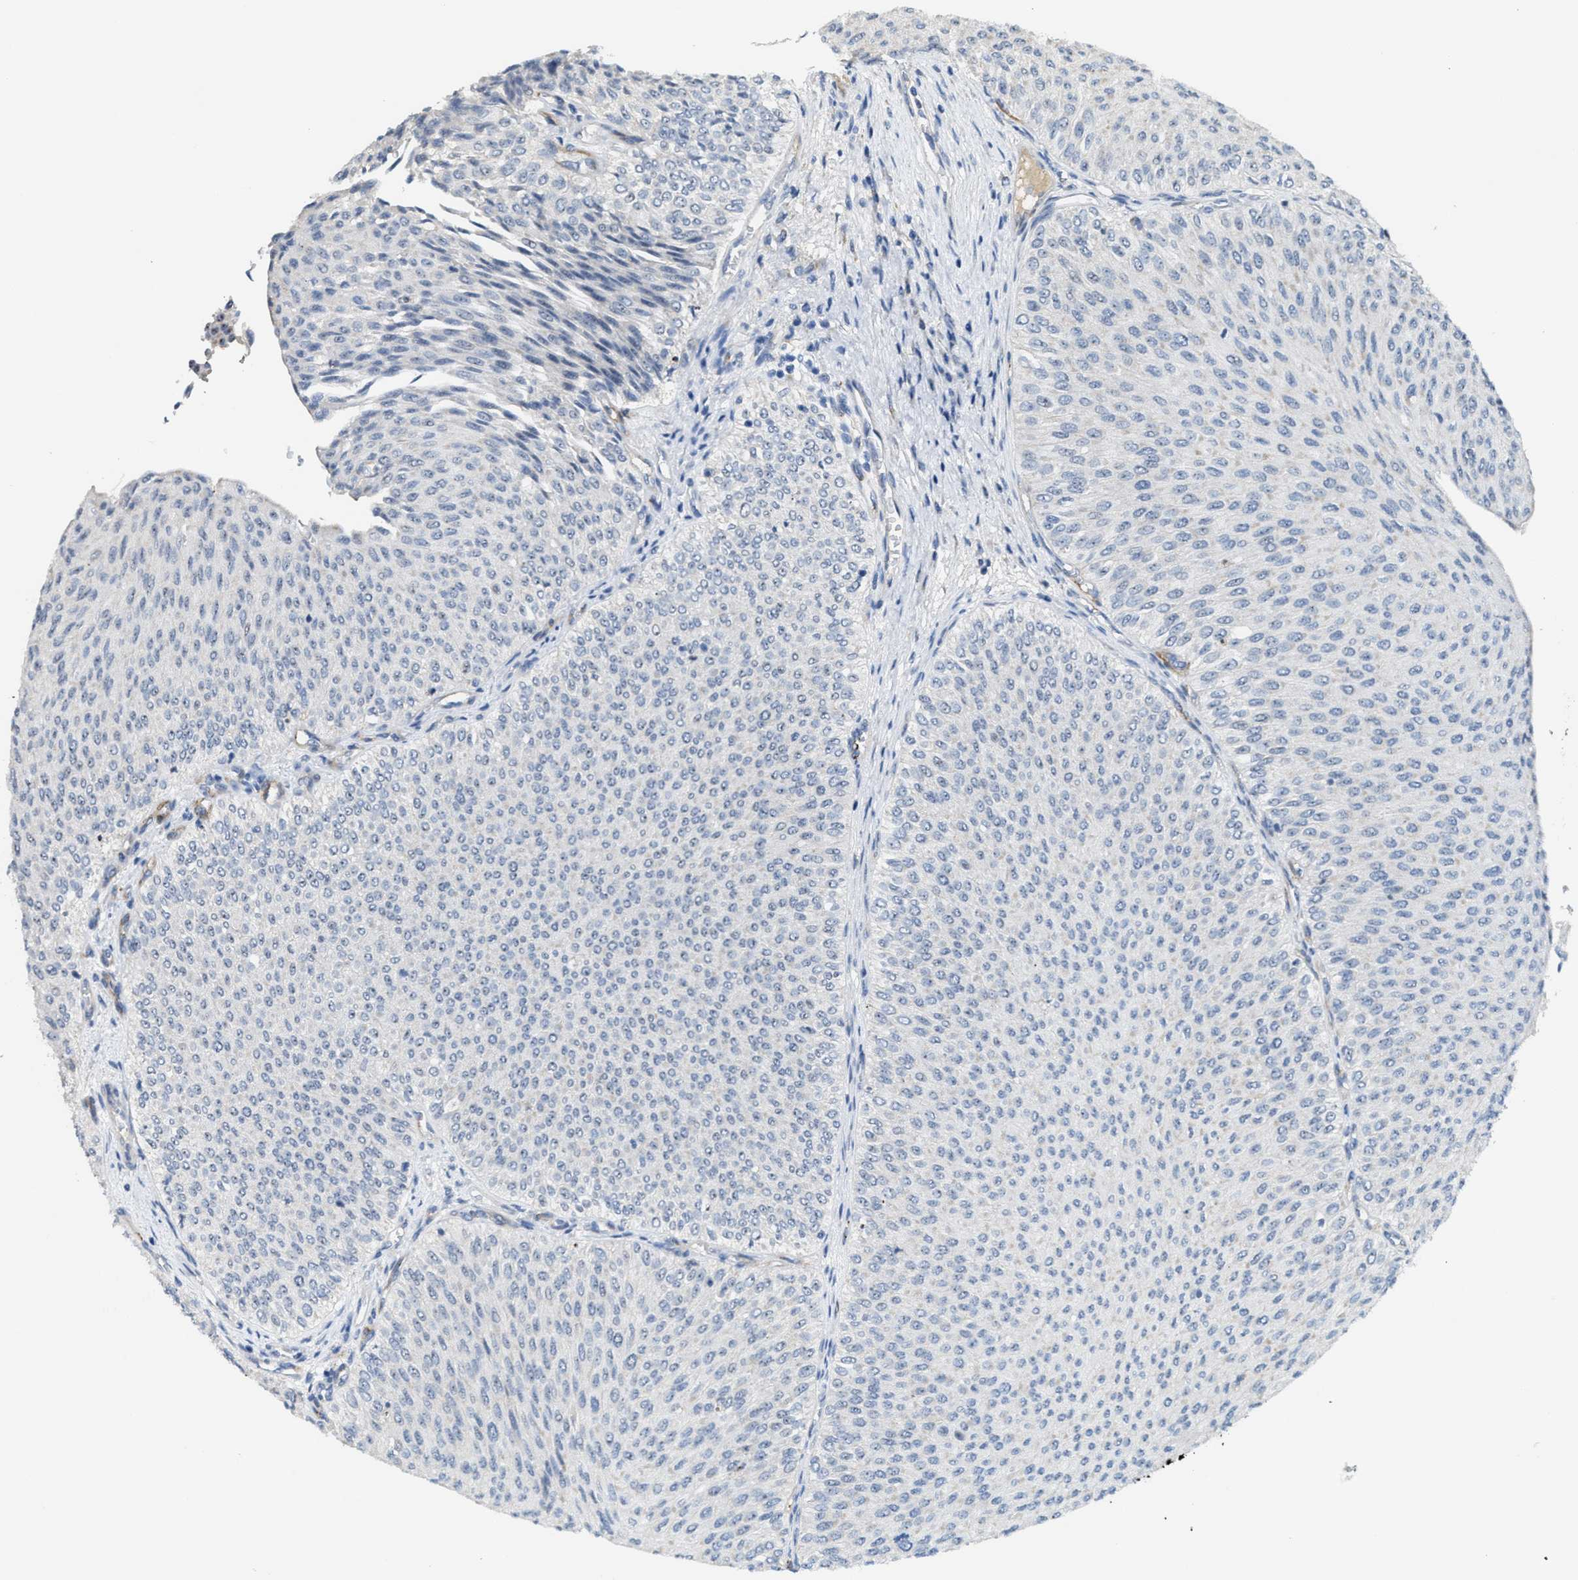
{"staining": {"intensity": "negative", "quantity": "none", "location": "none"}, "tissue": "urothelial cancer", "cell_type": "Tumor cells", "image_type": "cancer", "snomed": [{"axis": "morphology", "description": "Urothelial carcinoma, Low grade"}, {"axis": "topography", "description": "Urinary bladder"}], "caption": "Urothelial carcinoma (low-grade) was stained to show a protein in brown. There is no significant staining in tumor cells.", "gene": "ZNF783", "patient": {"sex": "male", "age": 78}}